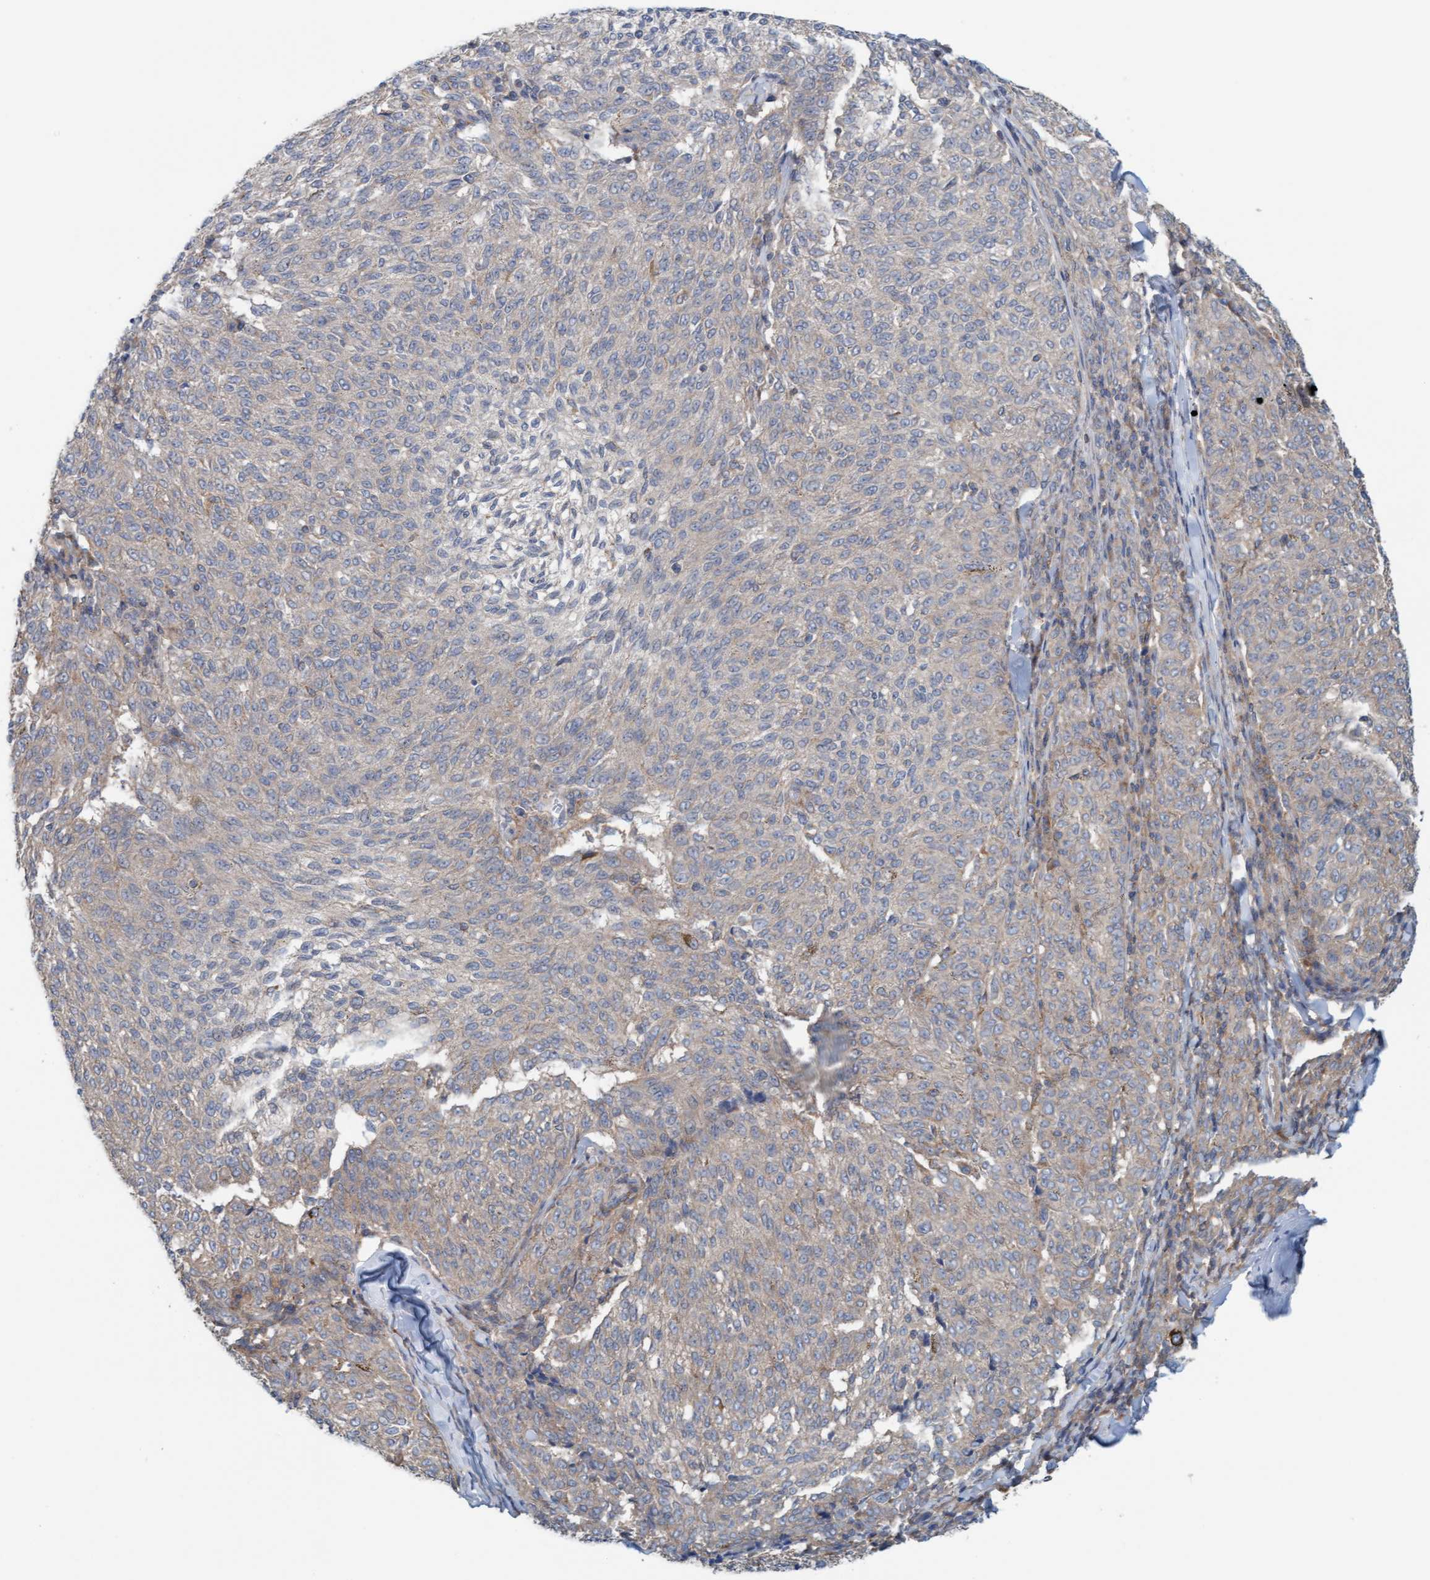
{"staining": {"intensity": "negative", "quantity": "none", "location": "none"}, "tissue": "melanoma", "cell_type": "Tumor cells", "image_type": "cancer", "snomed": [{"axis": "morphology", "description": "Malignant melanoma, NOS"}, {"axis": "topography", "description": "Skin"}], "caption": "This is an IHC image of human melanoma. There is no positivity in tumor cells.", "gene": "UBAP1", "patient": {"sex": "female", "age": 72}}